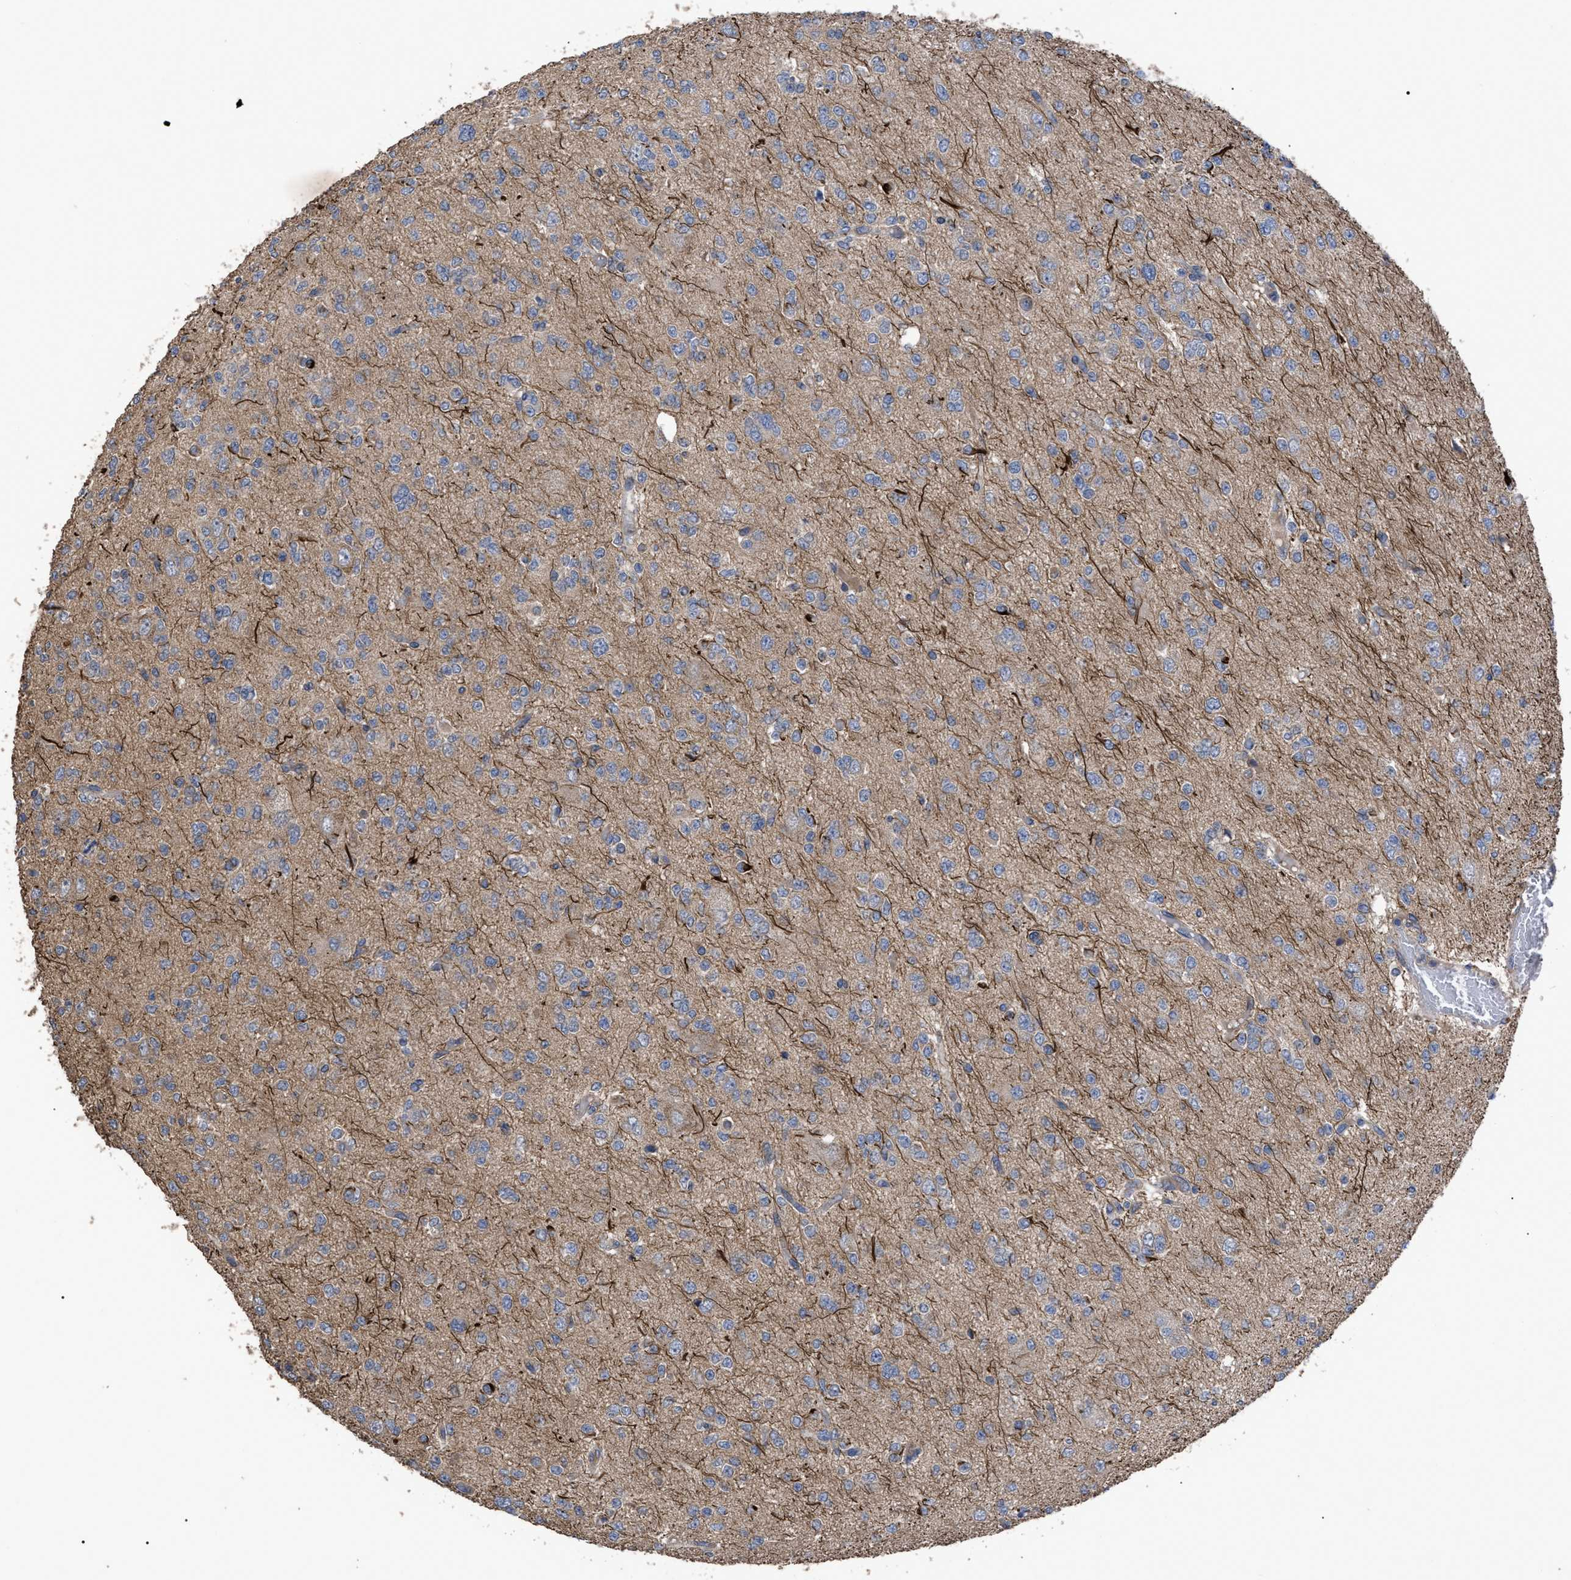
{"staining": {"intensity": "weak", "quantity": "25%-75%", "location": "cytoplasmic/membranous"}, "tissue": "glioma", "cell_type": "Tumor cells", "image_type": "cancer", "snomed": [{"axis": "morphology", "description": "Glioma, malignant, Low grade"}, {"axis": "topography", "description": "Brain"}], "caption": "Tumor cells display low levels of weak cytoplasmic/membranous positivity in about 25%-75% of cells in human glioma.", "gene": "BTN2A1", "patient": {"sex": "male", "age": 38}}